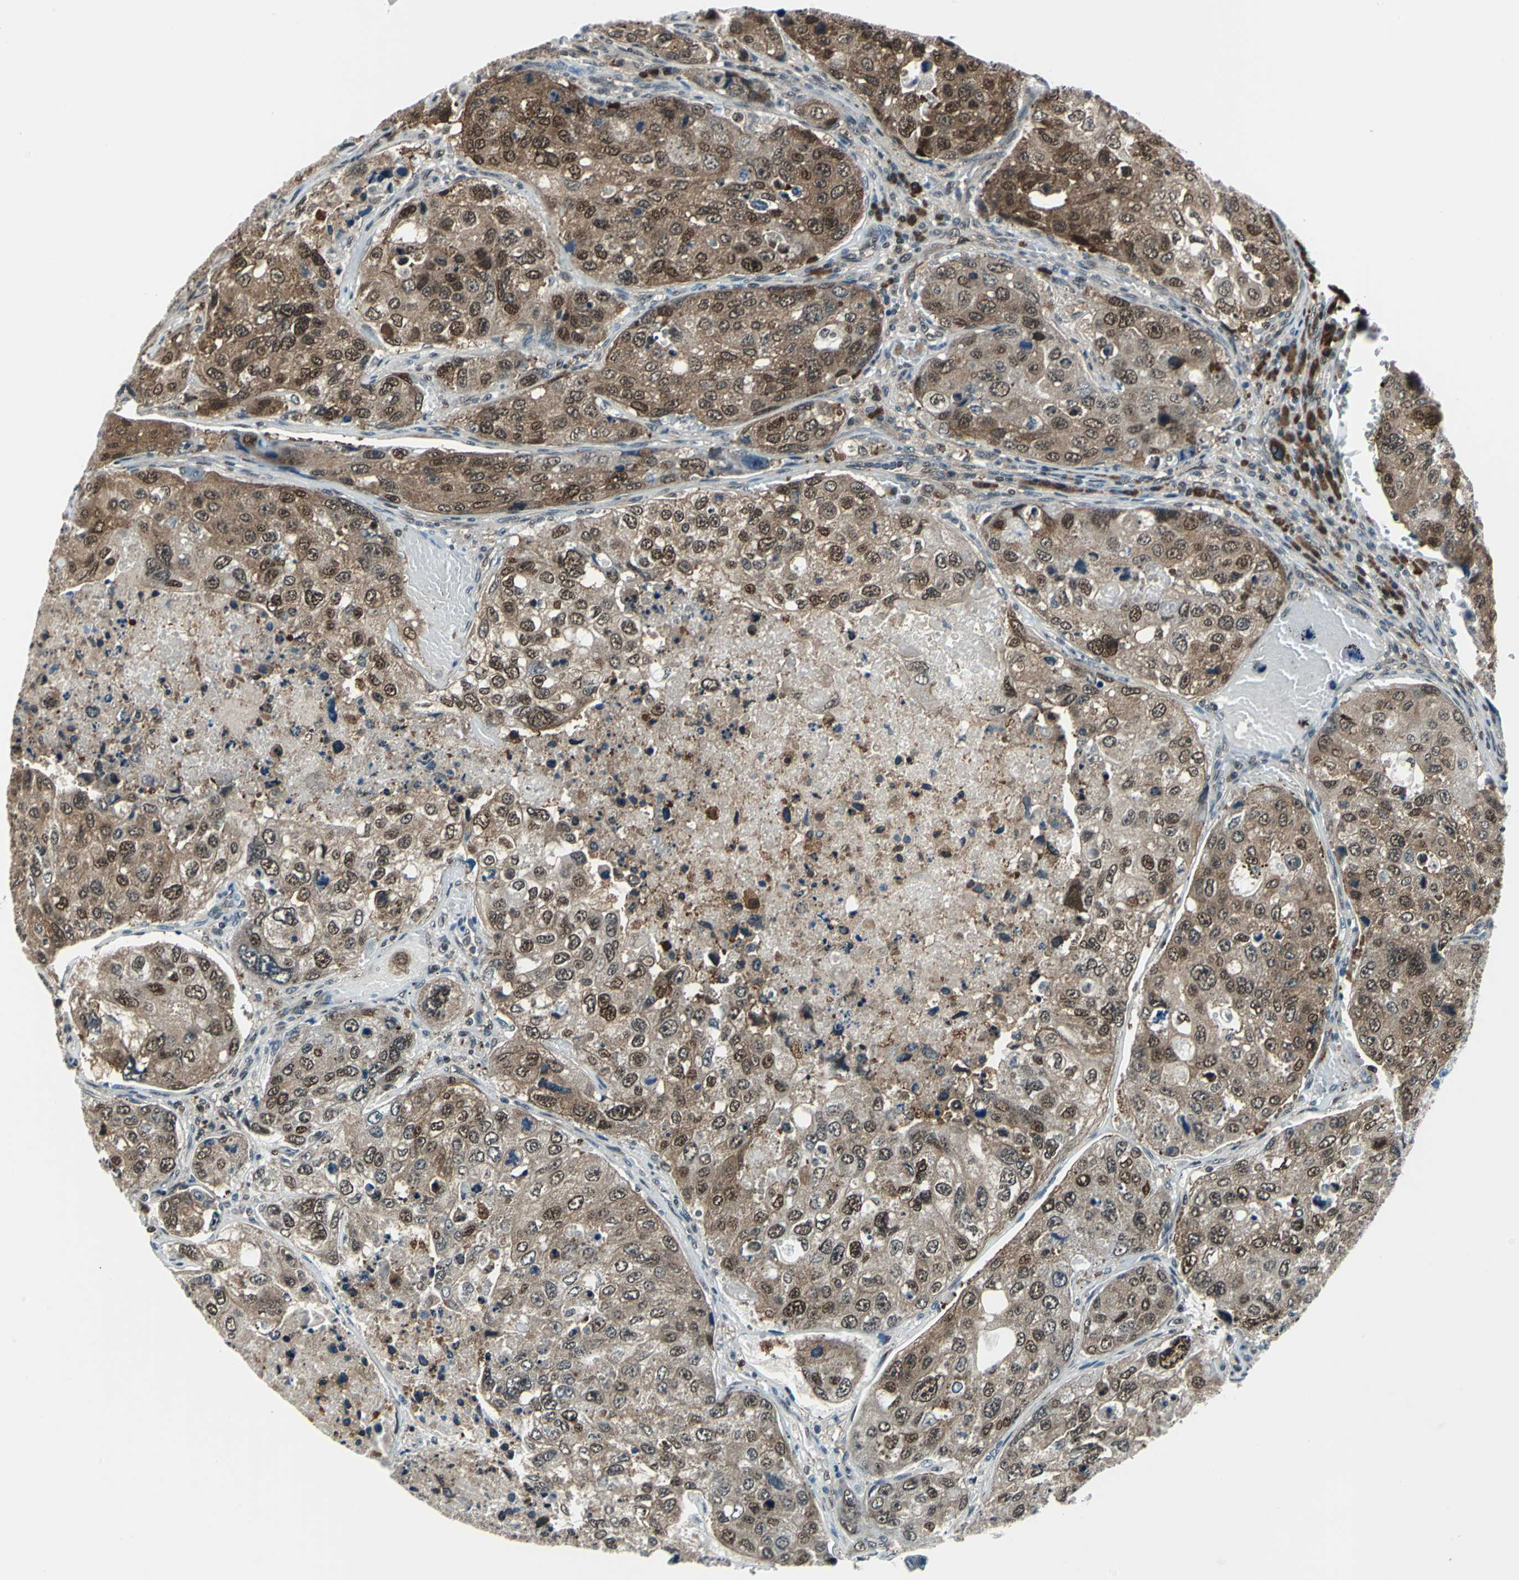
{"staining": {"intensity": "moderate", "quantity": ">75%", "location": "cytoplasmic/membranous,nuclear"}, "tissue": "urothelial cancer", "cell_type": "Tumor cells", "image_type": "cancer", "snomed": [{"axis": "morphology", "description": "Urothelial carcinoma, High grade"}, {"axis": "topography", "description": "Lymph node"}, {"axis": "topography", "description": "Urinary bladder"}], "caption": "Tumor cells reveal medium levels of moderate cytoplasmic/membranous and nuclear positivity in approximately >75% of cells in human urothelial carcinoma (high-grade).", "gene": "POLR3K", "patient": {"sex": "male", "age": 51}}